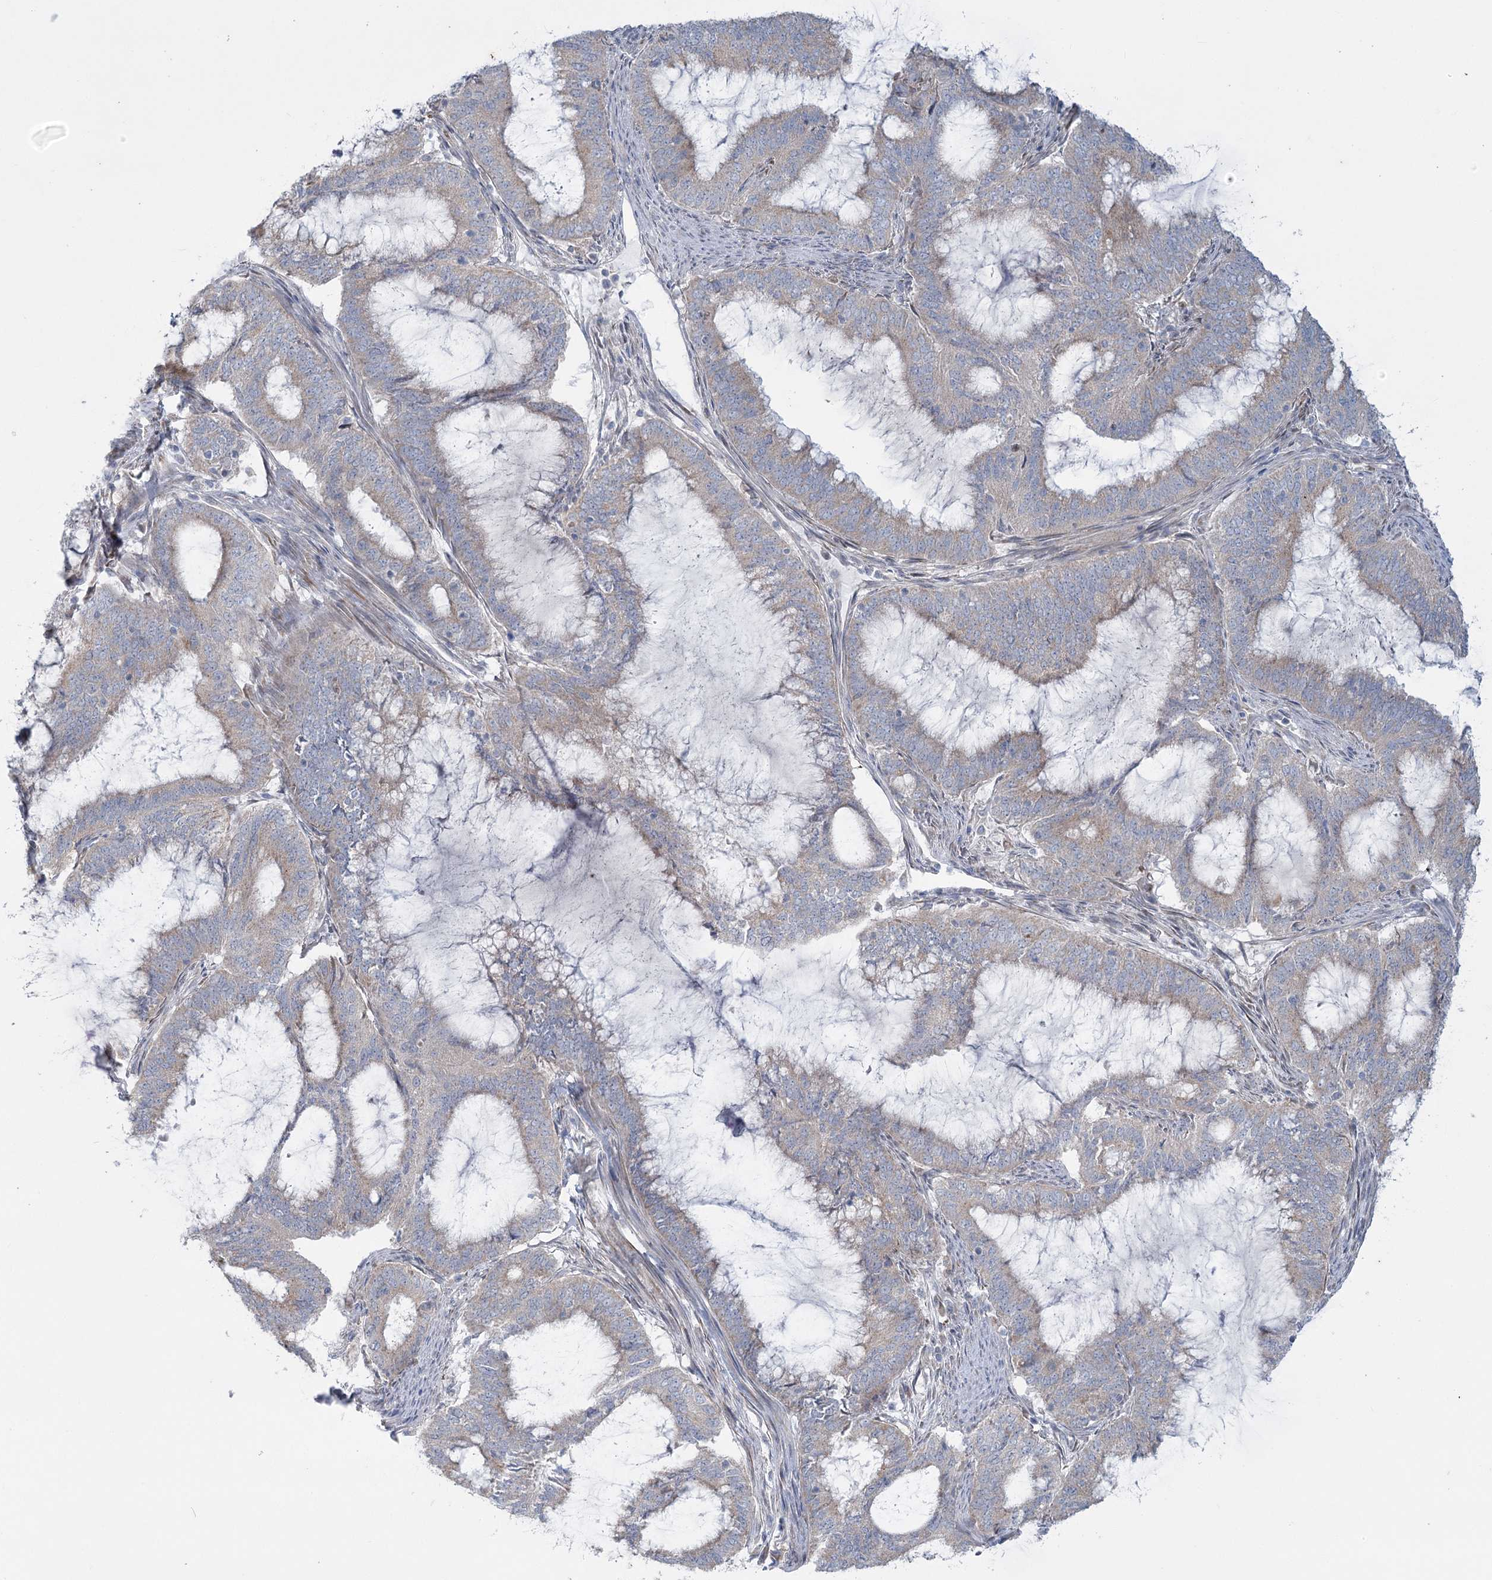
{"staining": {"intensity": "weak", "quantity": "<25%", "location": "cytoplasmic/membranous"}, "tissue": "endometrial cancer", "cell_type": "Tumor cells", "image_type": "cancer", "snomed": [{"axis": "morphology", "description": "Adenocarcinoma, NOS"}, {"axis": "topography", "description": "Endometrium"}], "caption": "The micrograph displays no significant expression in tumor cells of adenocarcinoma (endometrial).", "gene": "PLA2G12A", "patient": {"sex": "female", "age": 51}}